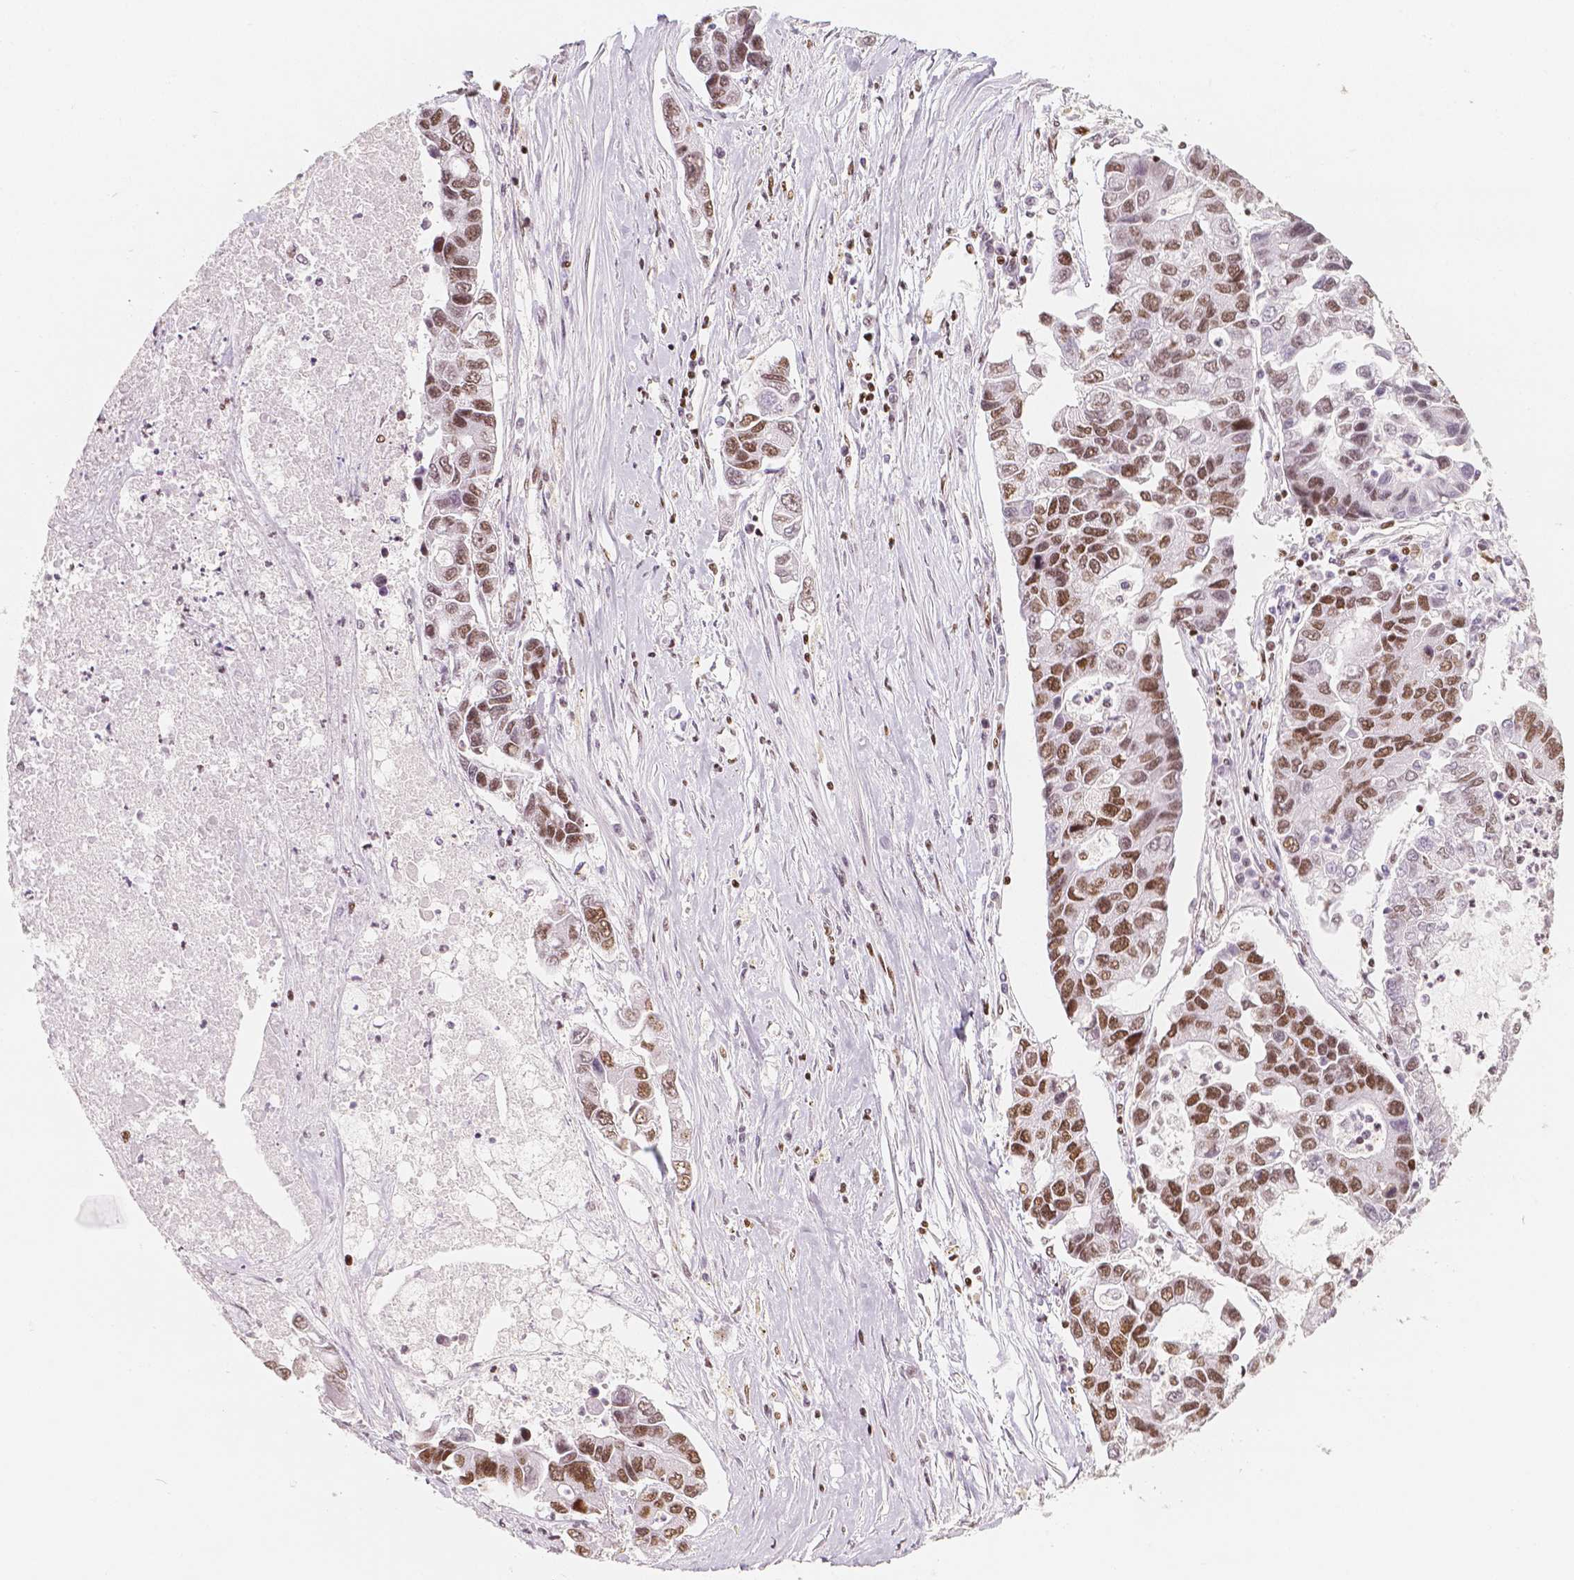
{"staining": {"intensity": "moderate", "quantity": ">75%", "location": "nuclear"}, "tissue": "lung cancer", "cell_type": "Tumor cells", "image_type": "cancer", "snomed": [{"axis": "morphology", "description": "Adenocarcinoma, NOS"}, {"axis": "topography", "description": "Bronchus"}, {"axis": "topography", "description": "Lung"}], "caption": "Immunohistochemistry staining of lung cancer, which exhibits medium levels of moderate nuclear expression in approximately >75% of tumor cells indicating moderate nuclear protein staining. The staining was performed using DAB (brown) for protein detection and nuclei were counterstained in hematoxylin (blue).", "gene": "HDAC1", "patient": {"sex": "female", "age": 51}}